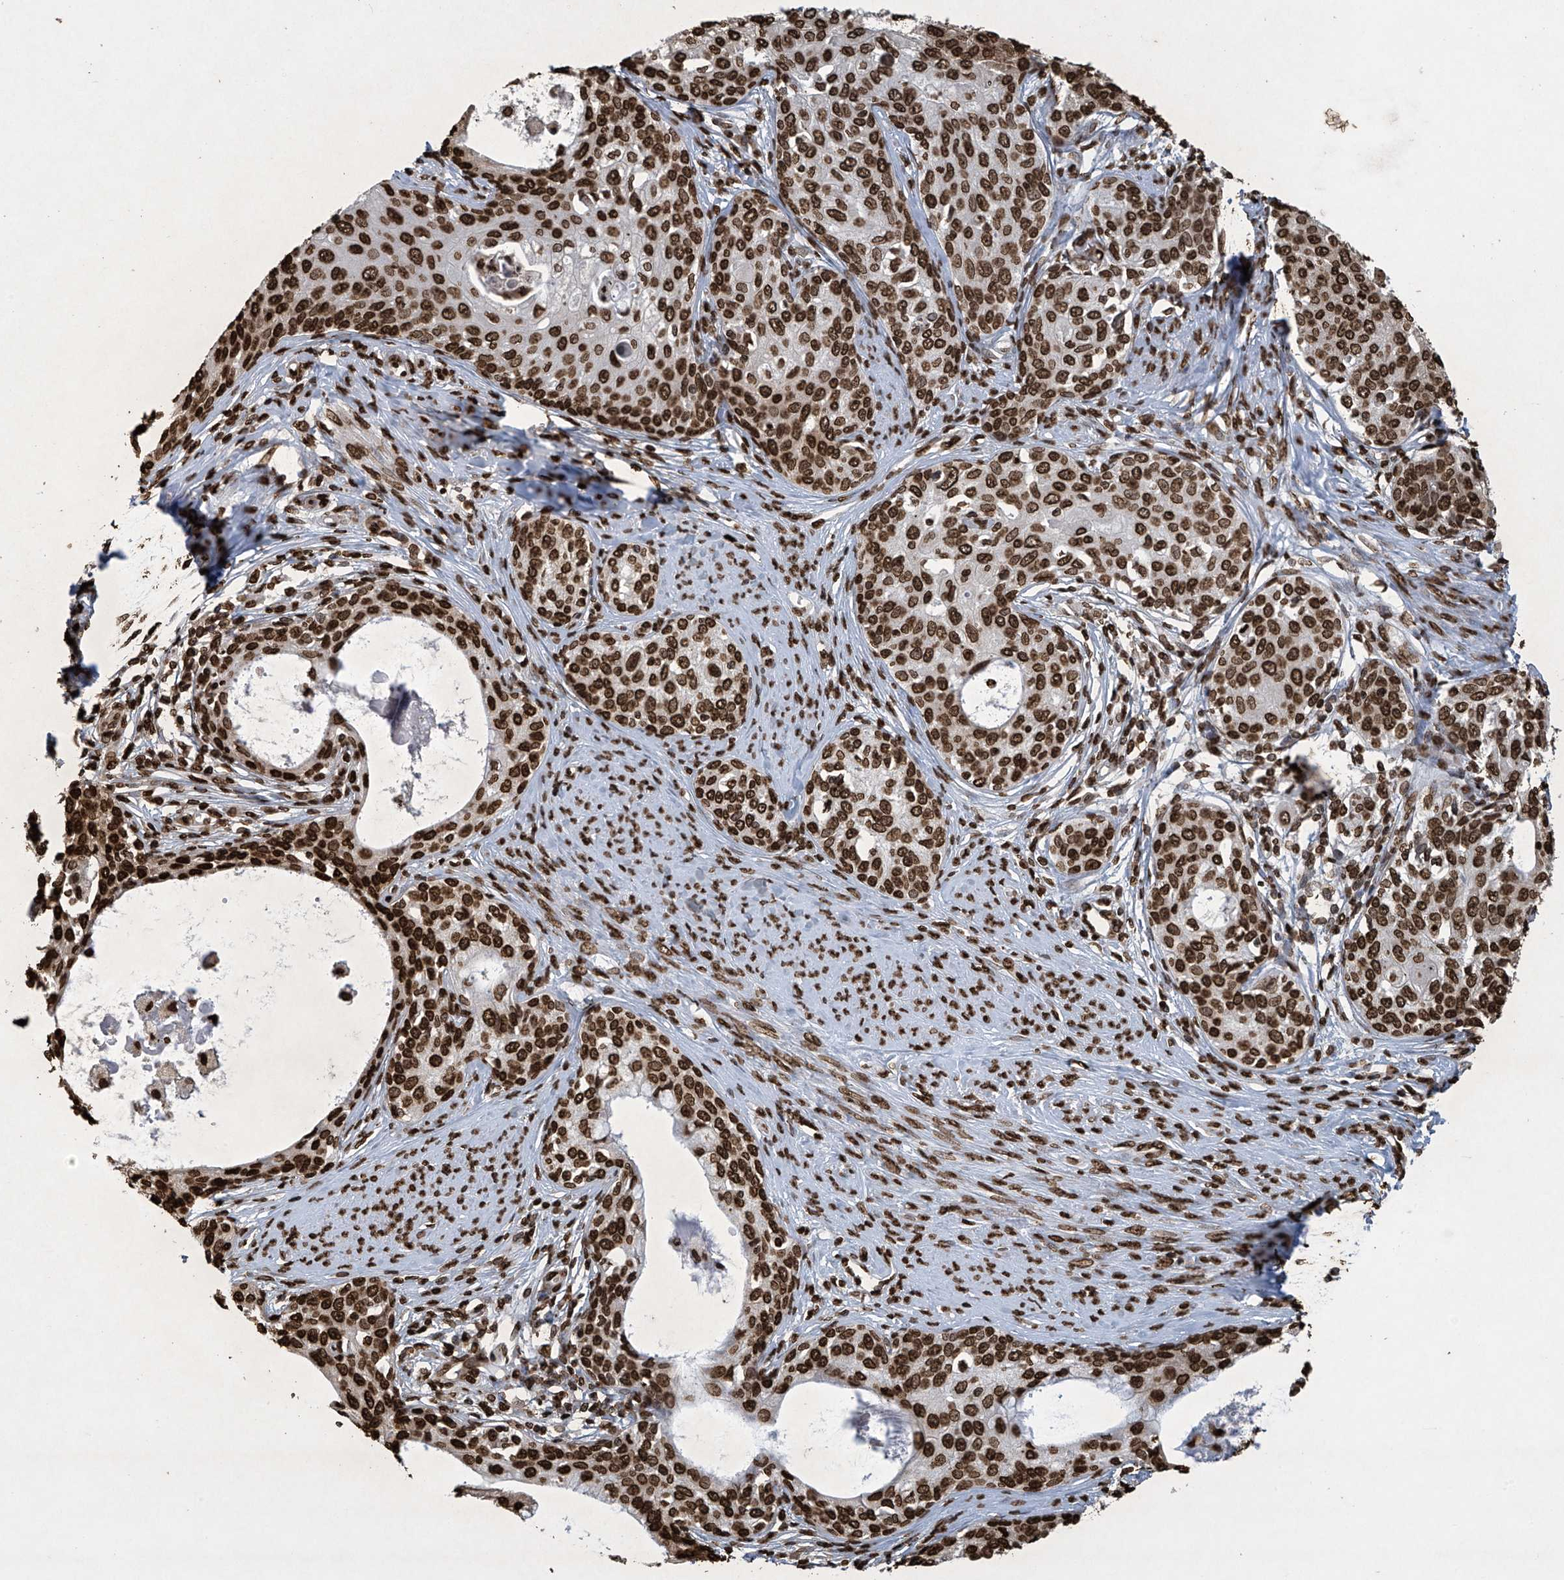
{"staining": {"intensity": "strong", "quantity": ">75%", "location": "nuclear"}, "tissue": "cervical cancer", "cell_type": "Tumor cells", "image_type": "cancer", "snomed": [{"axis": "morphology", "description": "Squamous cell carcinoma, NOS"}, {"axis": "morphology", "description": "Adenocarcinoma, NOS"}, {"axis": "topography", "description": "Cervix"}], "caption": "This is an image of IHC staining of cervical cancer (adenocarcinoma), which shows strong positivity in the nuclear of tumor cells.", "gene": "H3-3A", "patient": {"sex": "female", "age": 52}}